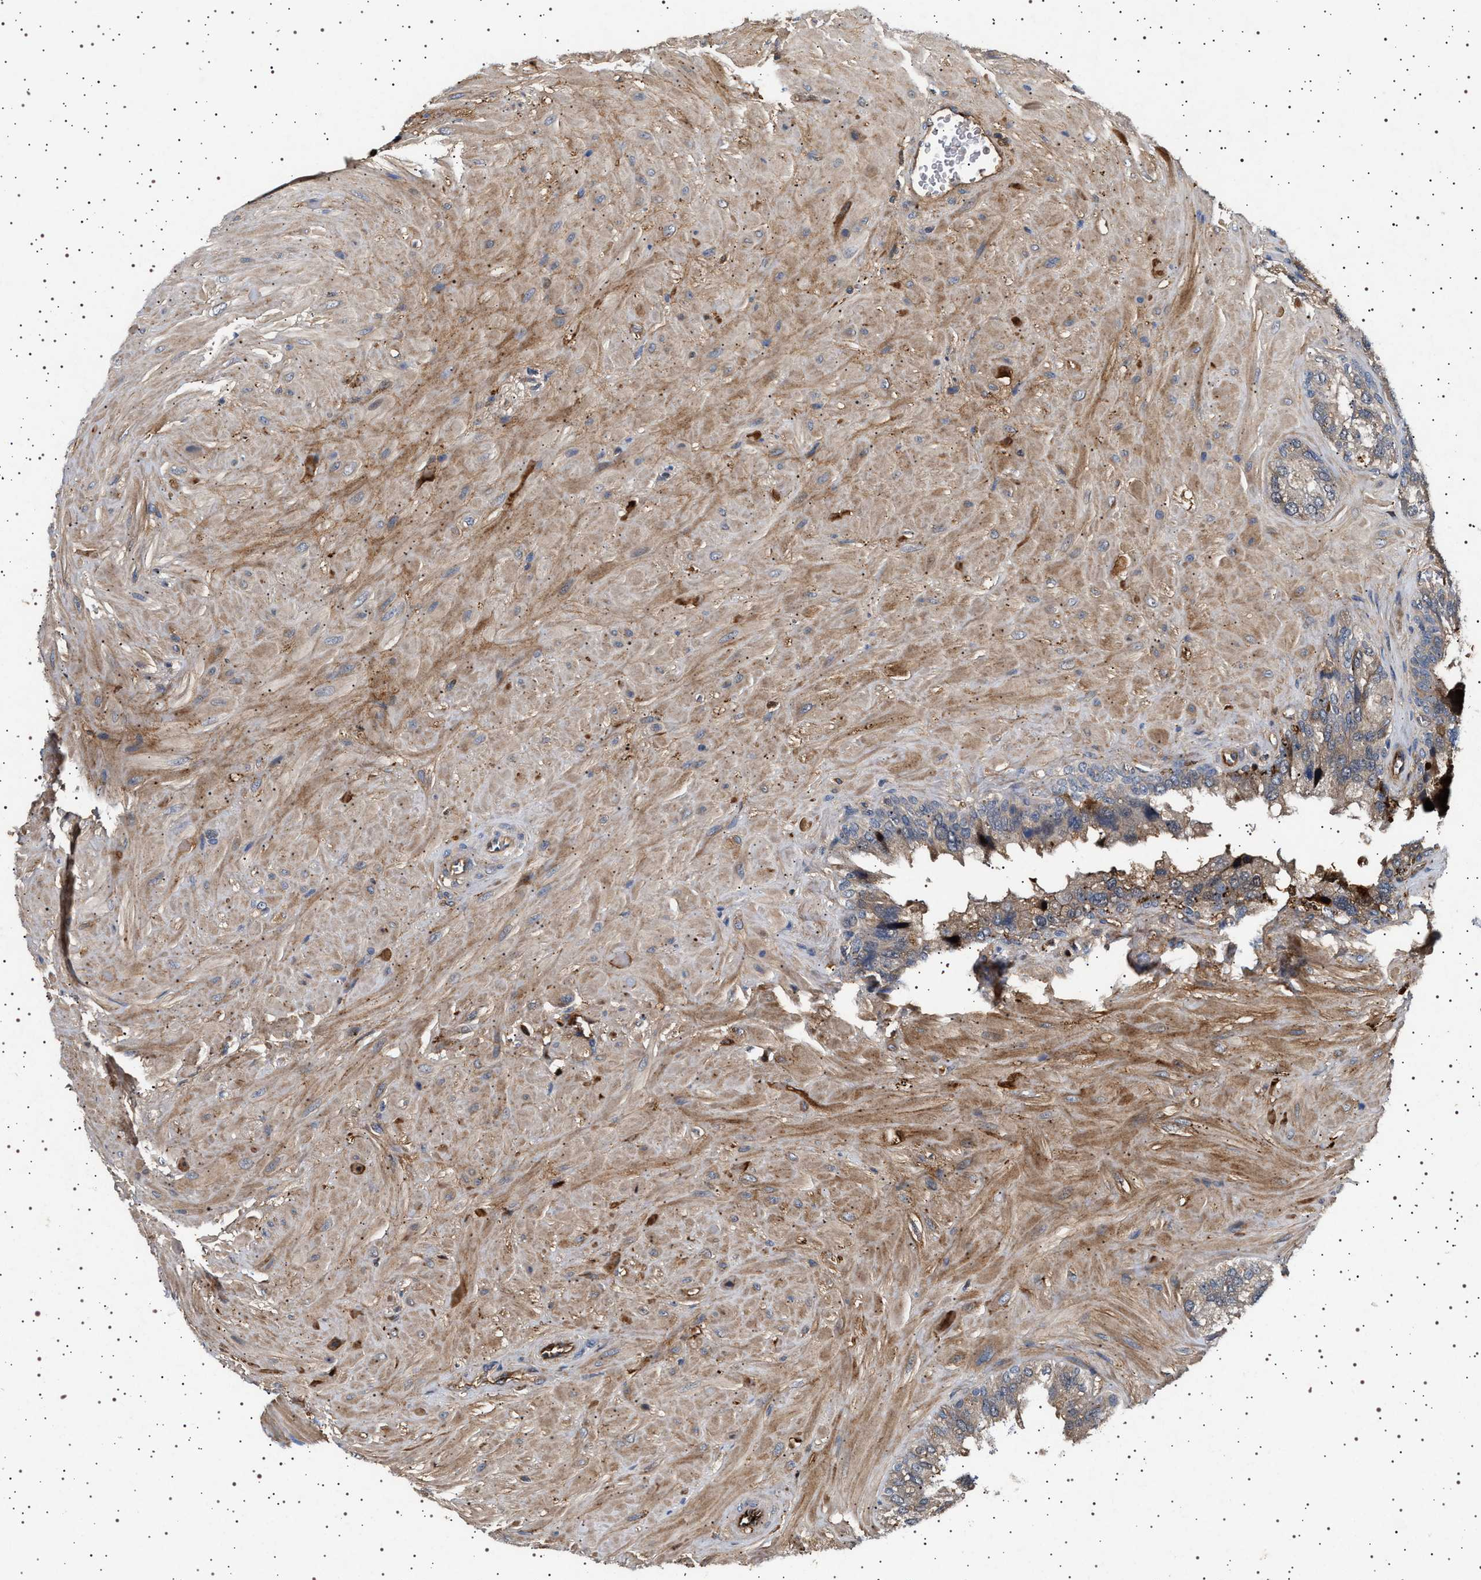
{"staining": {"intensity": "moderate", "quantity": "25%-75%", "location": "cytoplasmic/membranous"}, "tissue": "seminal vesicle", "cell_type": "Glandular cells", "image_type": "normal", "snomed": [{"axis": "morphology", "description": "Normal tissue, NOS"}, {"axis": "topography", "description": "Prostate"}, {"axis": "topography", "description": "Seminal veicle"}], "caption": "A micrograph of human seminal vesicle stained for a protein shows moderate cytoplasmic/membranous brown staining in glandular cells.", "gene": "FICD", "patient": {"sex": "male", "age": 51}}